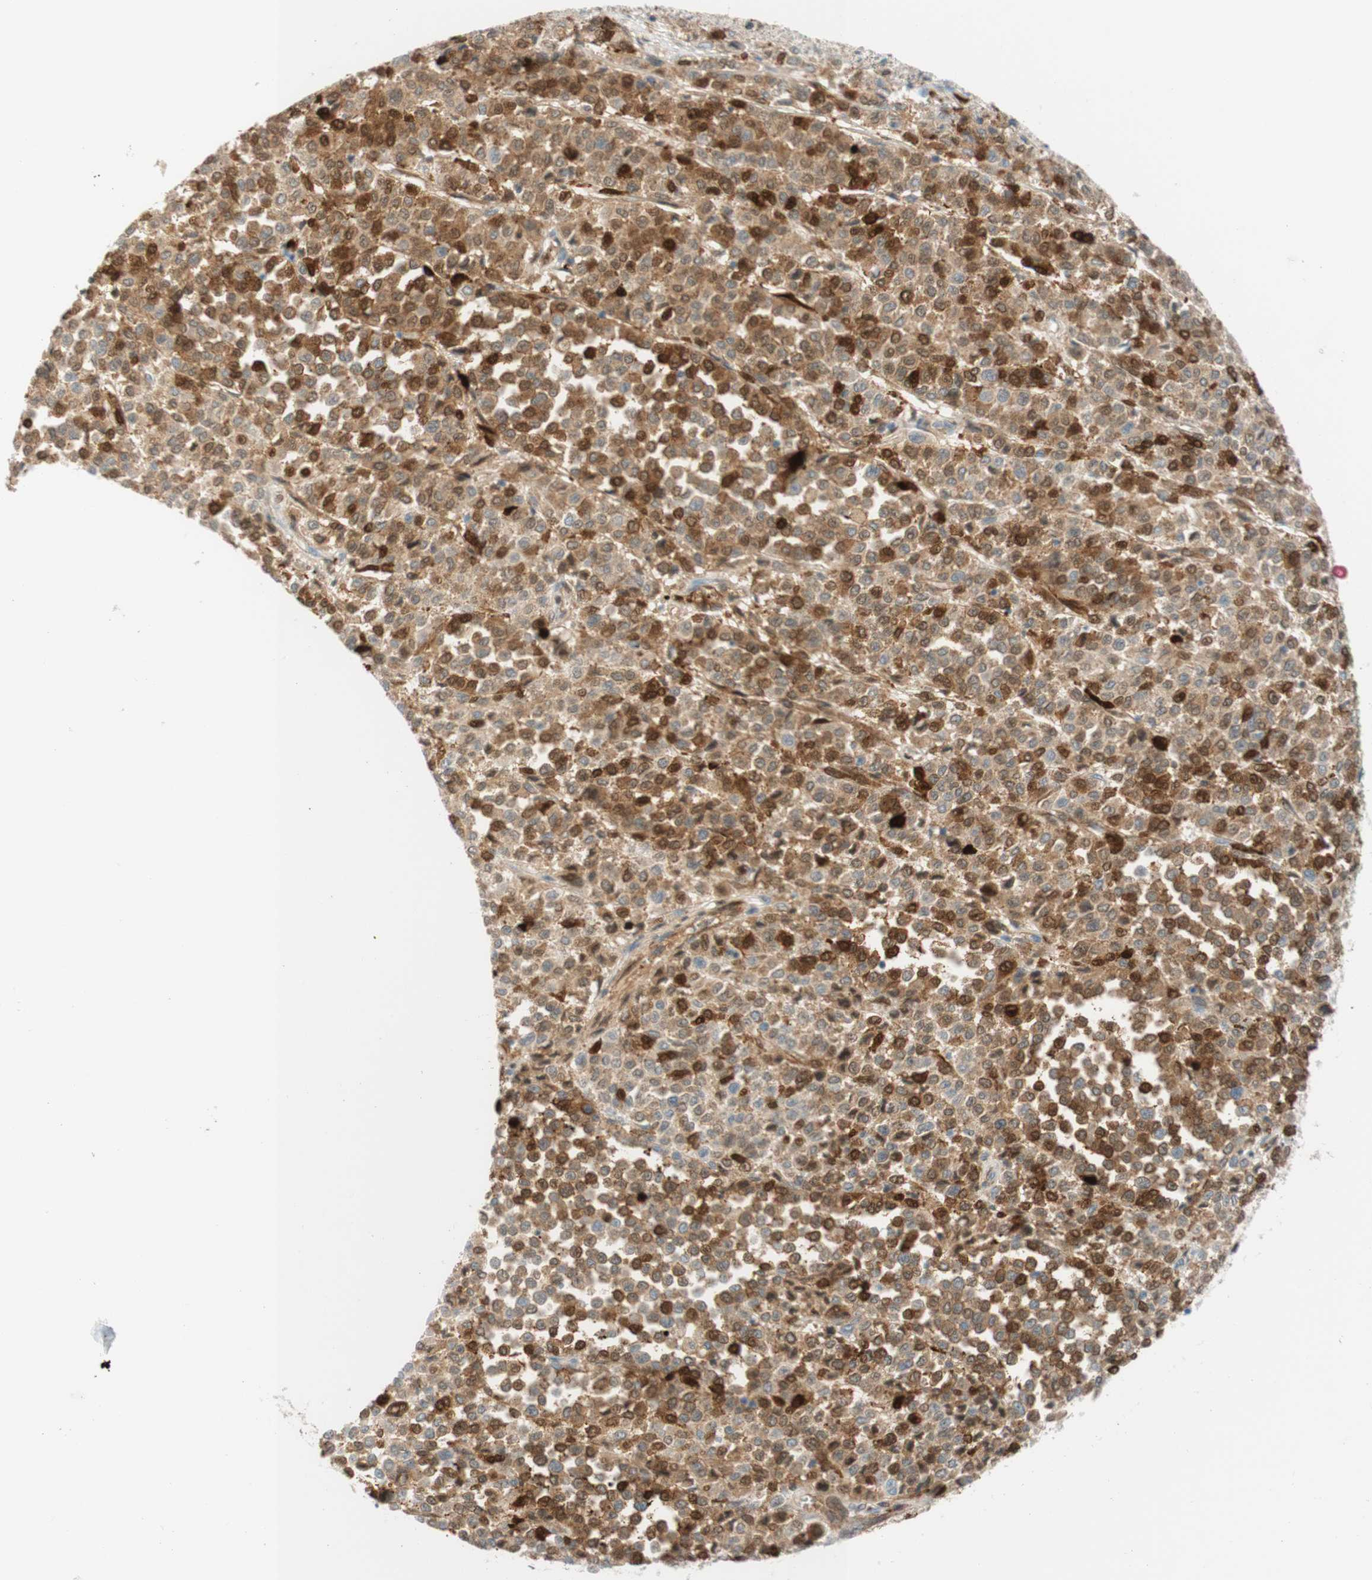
{"staining": {"intensity": "strong", "quantity": "25%-75%", "location": "cytoplasmic/membranous,nuclear"}, "tissue": "melanoma", "cell_type": "Tumor cells", "image_type": "cancer", "snomed": [{"axis": "morphology", "description": "Malignant melanoma, Metastatic site"}, {"axis": "topography", "description": "Pancreas"}], "caption": "Brown immunohistochemical staining in melanoma exhibits strong cytoplasmic/membranous and nuclear positivity in approximately 25%-75% of tumor cells.", "gene": "STMN1", "patient": {"sex": "female", "age": 30}}